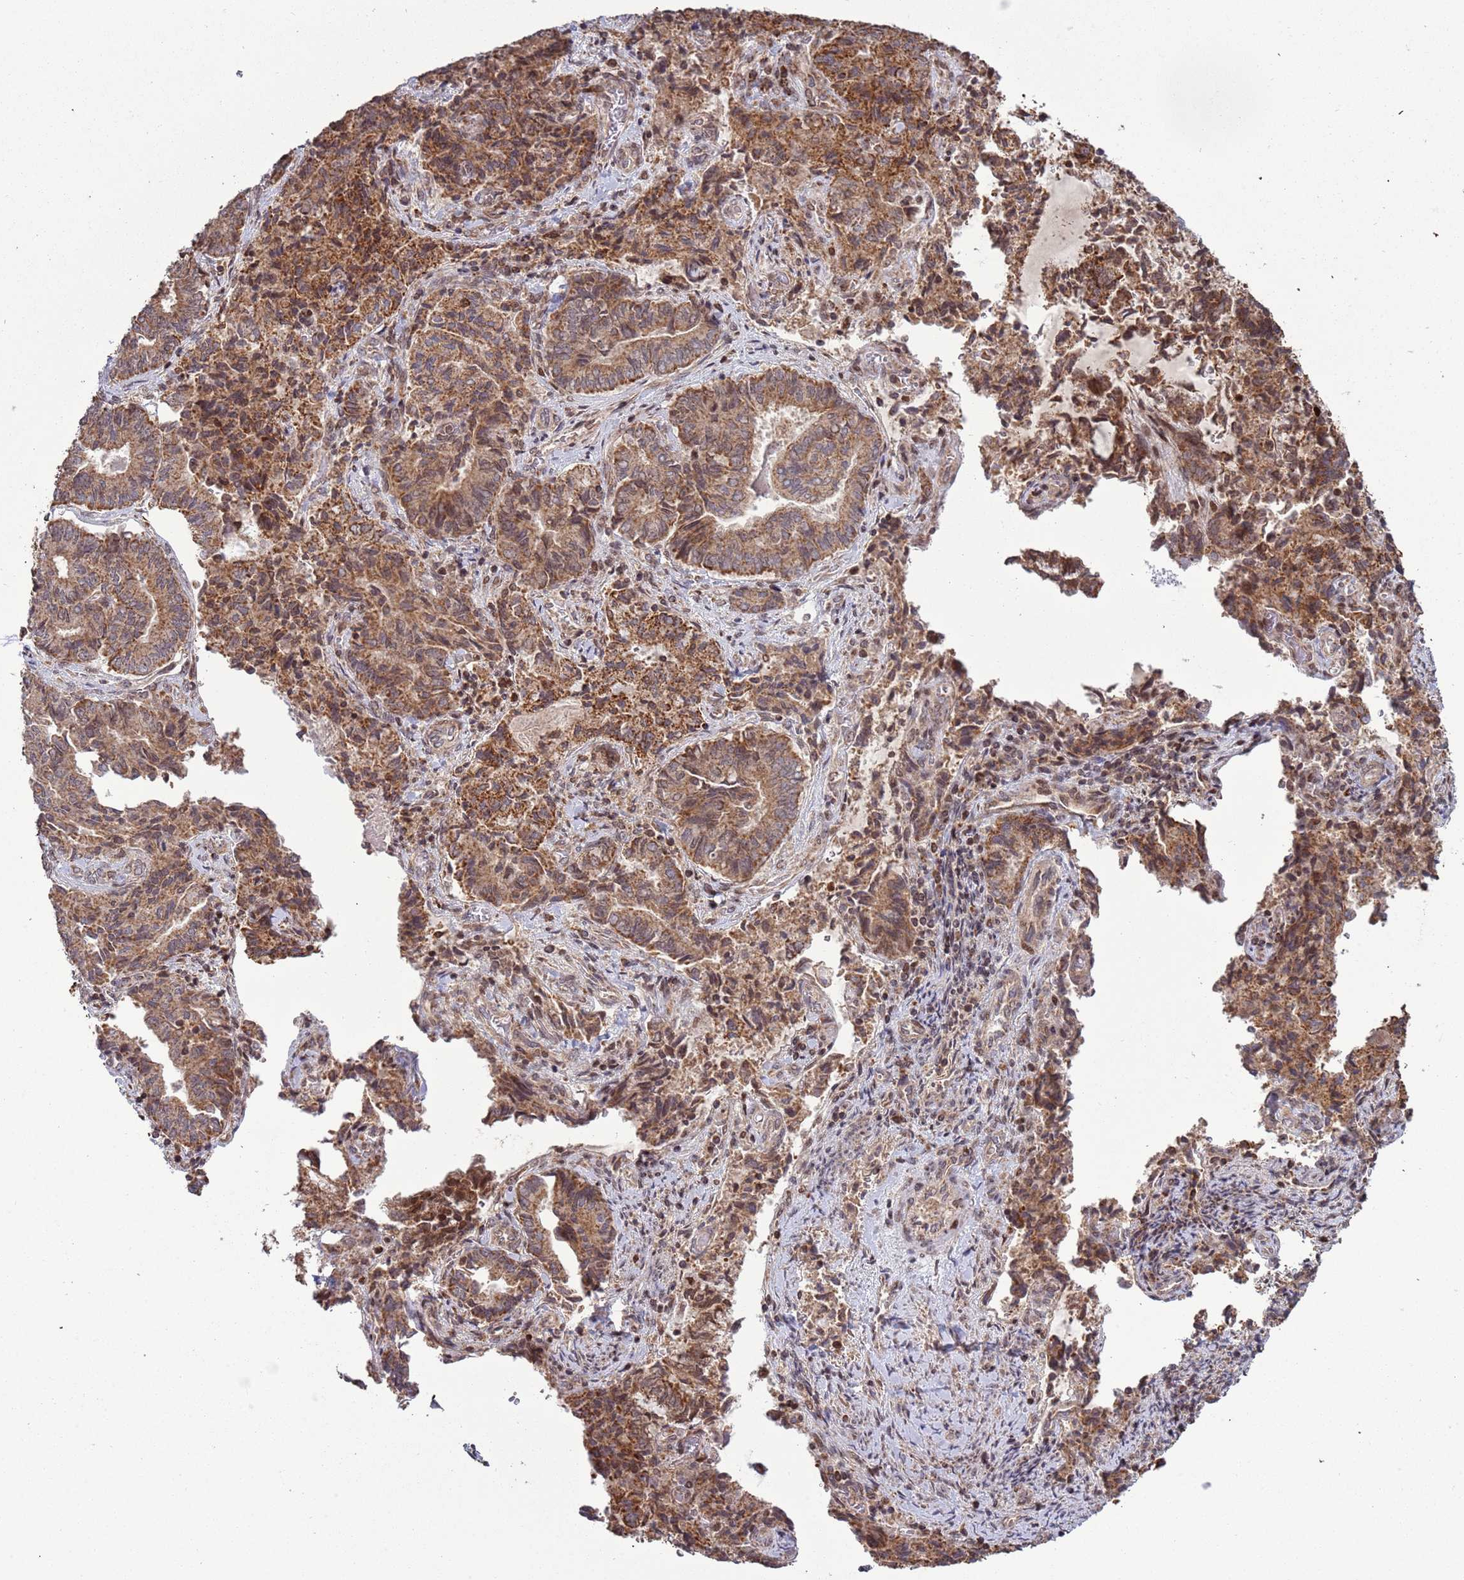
{"staining": {"intensity": "moderate", "quantity": ">75%", "location": "cytoplasmic/membranous"}, "tissue": "endometrial cancer", "cell_type": "Tumor cells", "image_type": "cancer", "snomed": [{"axis": "morphology", "description": "Adenocarcinoma, NOS"}, {"axis": "topography", "description": "Endometrium"}], "caption": "This photomicrograph shows endometrial adenocarcinoma stained with immunohistochemistry to label a protein in brown. The cytoplasmic/membranous of tumor cells show moderate positivity for the protein. Nuclei are counter-stained blue.", "gene": "RCOR2", "patient": {"sex": "female", "age": 80}}